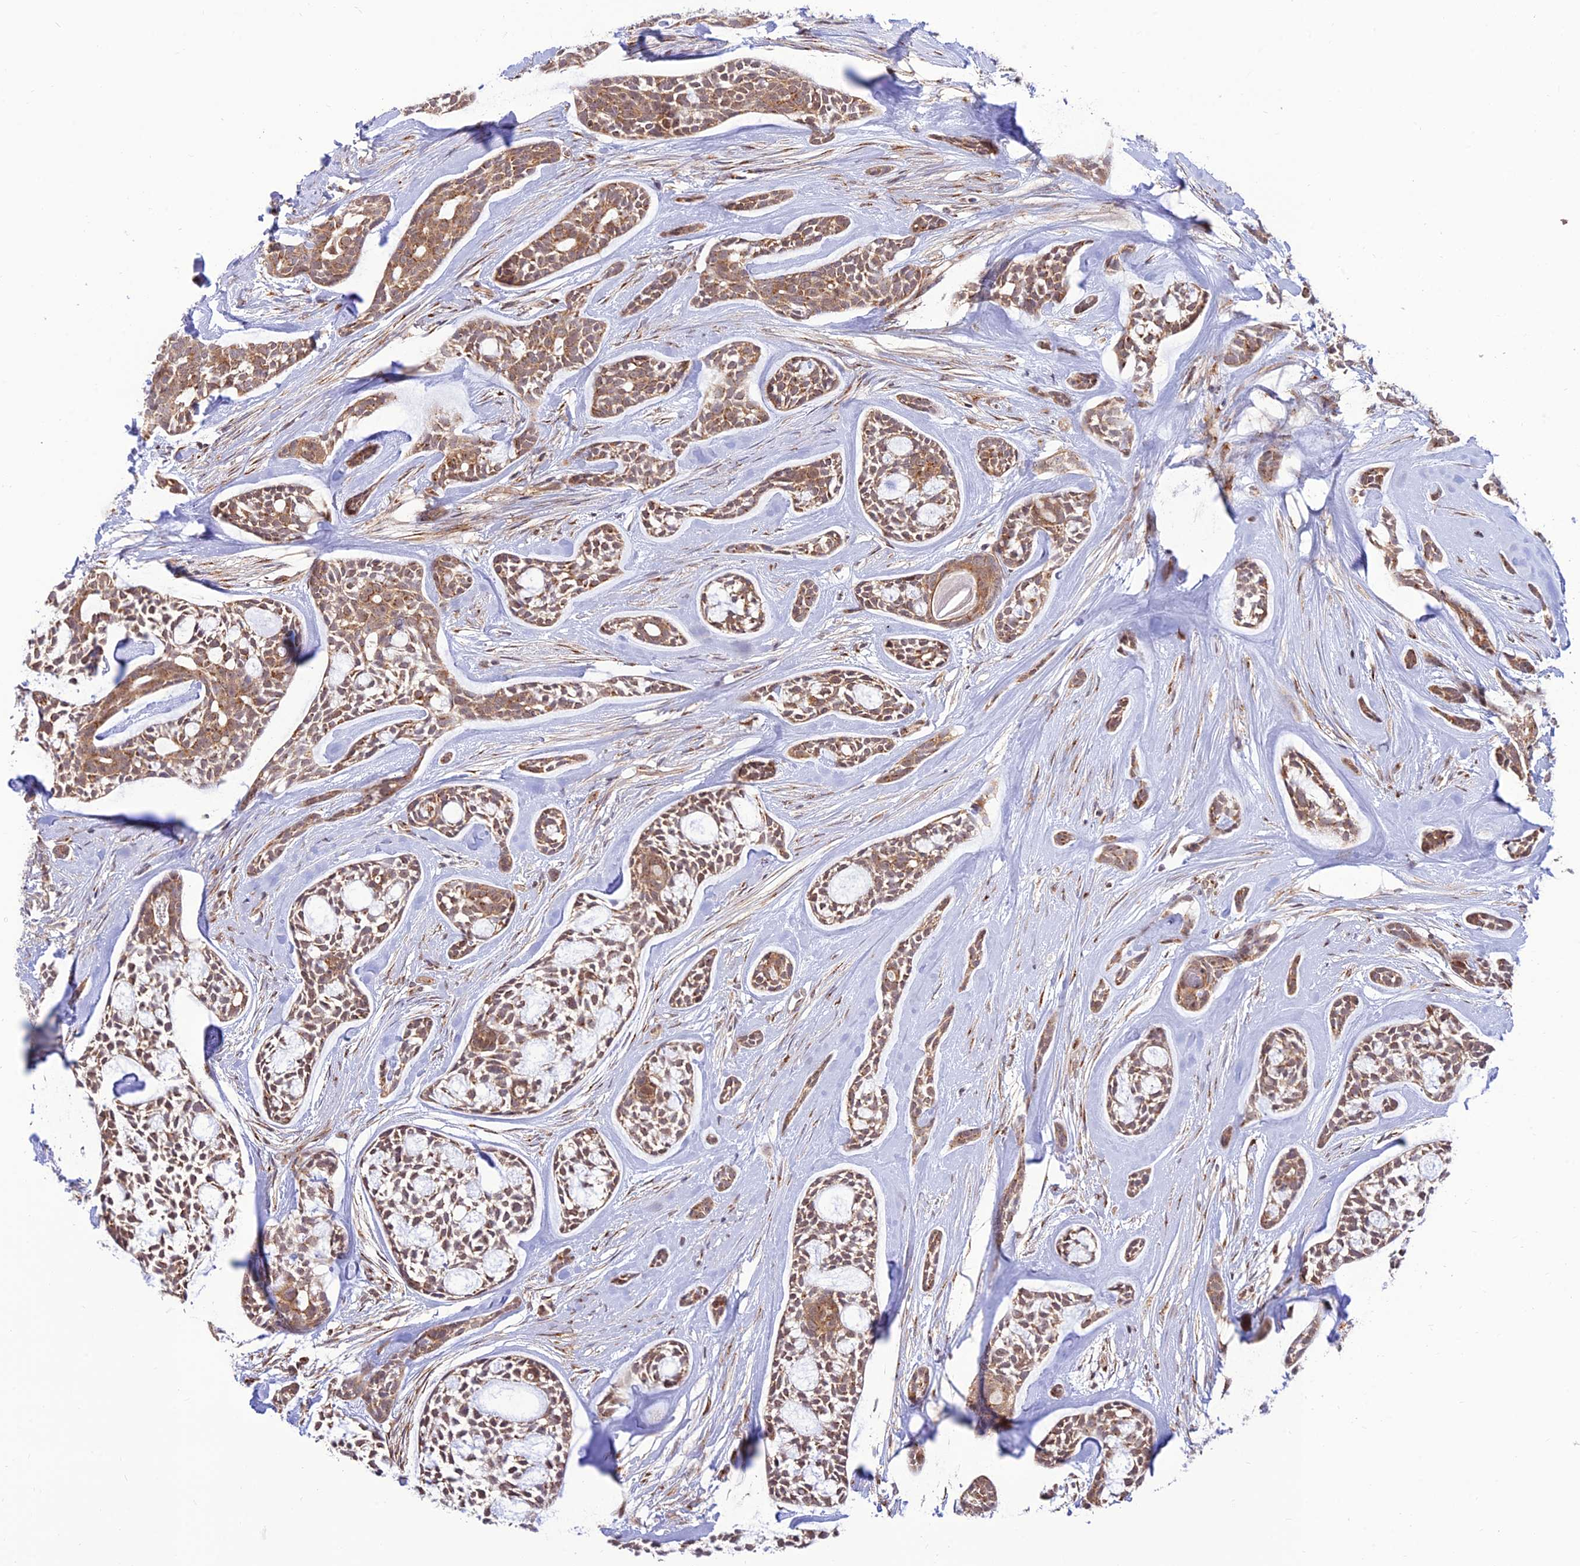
{"staining": {"intensity": "moderate", "quantity": ">75%", "location": "cytoplasmic/membranous"}, "tissue": "head and neck cancer", "cell_type": "Tumor cells", "image_type": "cancer", "snomed": [{"axis": "morphology", "description": "Adenocarcinoma, NOS"}, {"axis": "topography", "description": "Subcutis"}, {"axis": "topography", "description": "Head-Neck"}], "caption": "Tumor cells exhibit medium levels of moderate cytoplasmic/membranous staining in approximately >75% of cells in human head and neck cancer (adenocarcinoma). (Stains: DAB (3,3'-diaminobenzidine) in brown, nuclei in blue, Microscopy: brightfield microscopy at high magnification).", "gene": "GOLGA3", "patient": {"sex": "female", "age": 73}}